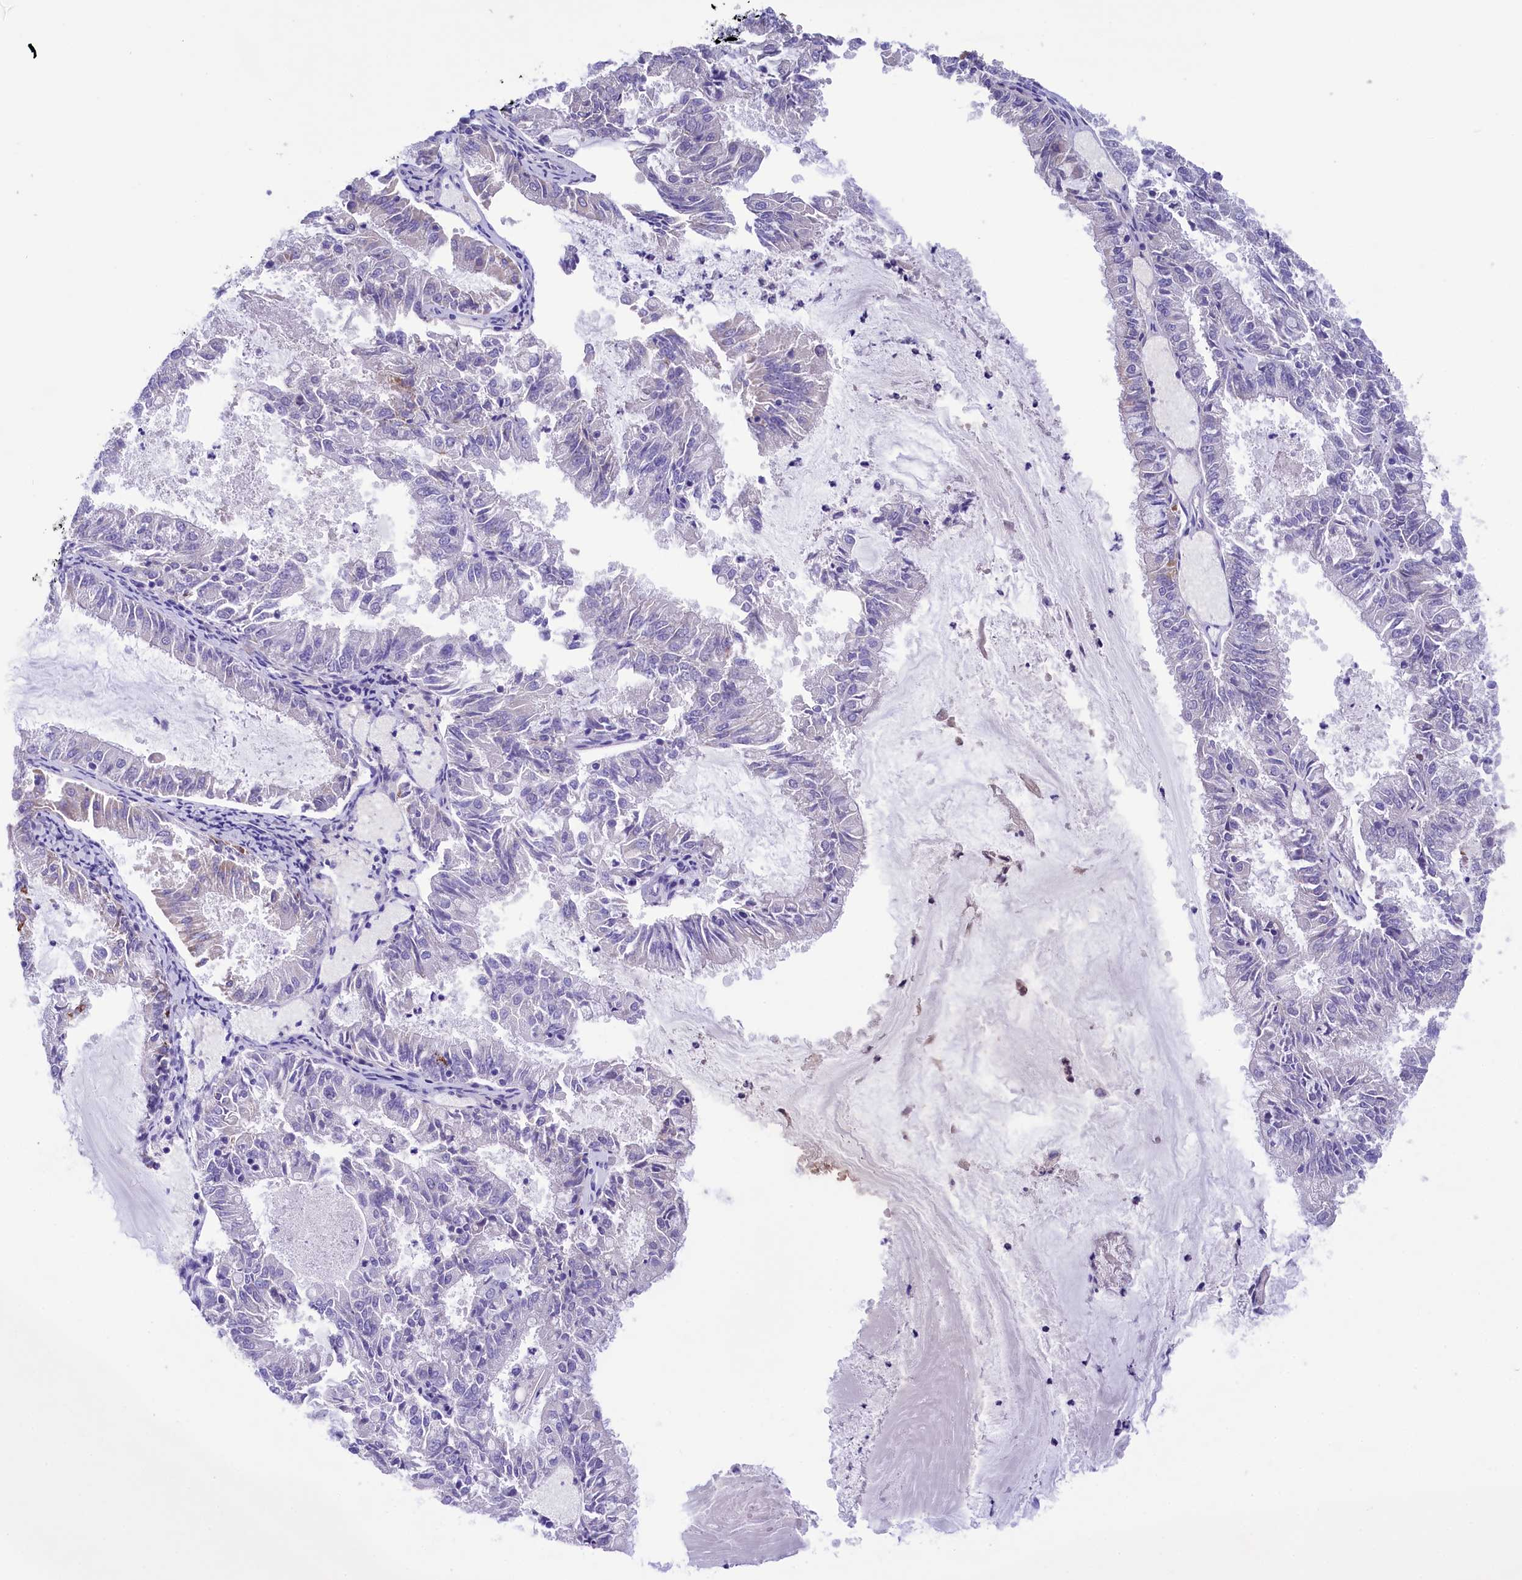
{"staining": {"intensity": "negative", "quantity": "none", "location": "none"}, "tissue": "endometrial cancer", "cell_type": "Tumor cells", "image_type": "cancer", "snomed": [{"axis": "morphology", "description": "Adenocarcinoma, NOS"}, {"axis": "topography", "description": "Endometrium"}], "caption": "Endometrial cancer (adenocarcinoma) stained for a protein using immunohistochemistry (IHC) exhibits no positivity tumor cells.", "gene": "TTC36", "patient": {"sex": "female", "age": 57}}